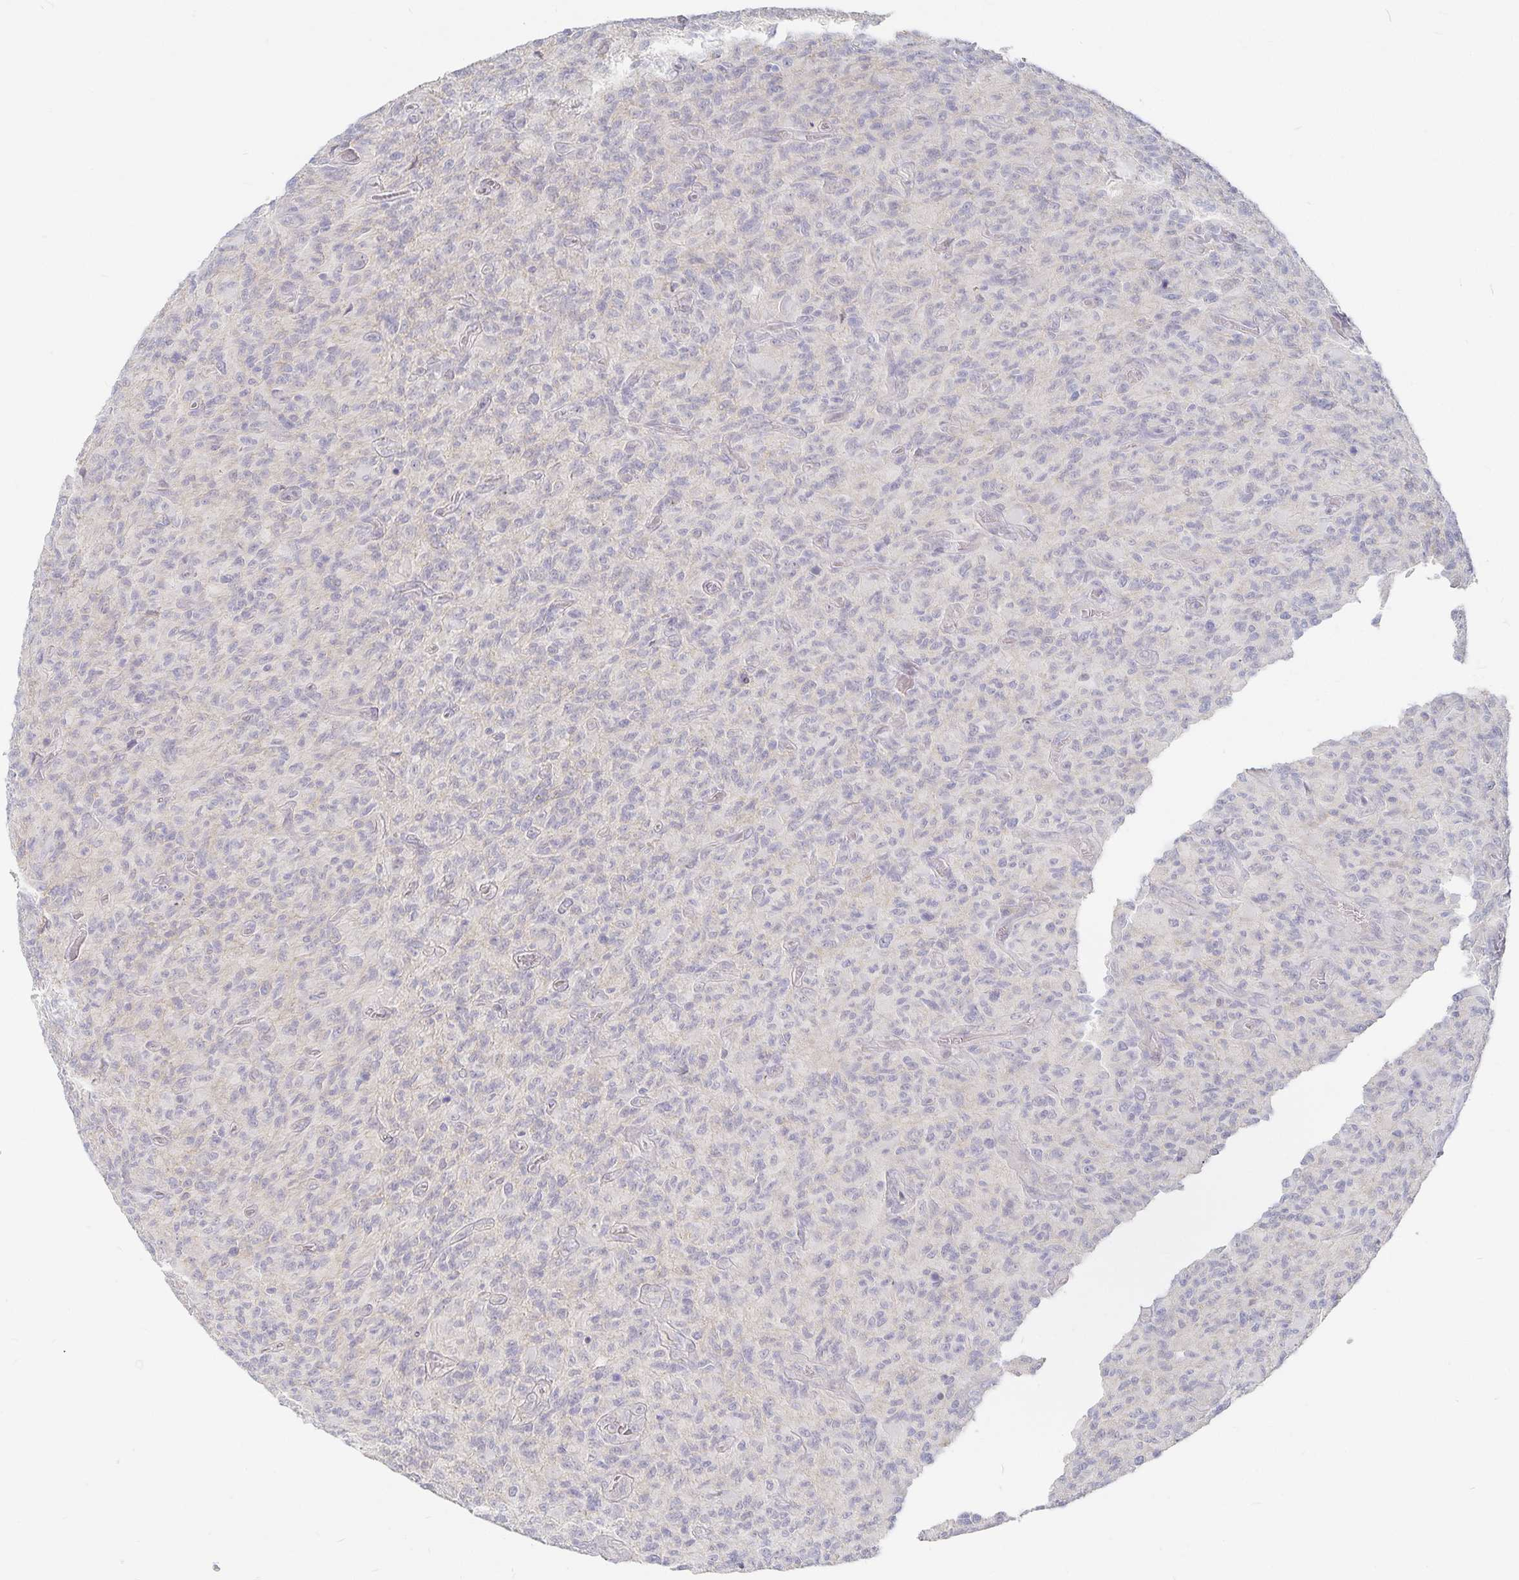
{"staining": {"intensity": "negative", "quantity": "none", "location": "none"}, "tissue": "glioma", "cell_type": "Tumor cells", "image_type": "cancer", "snomed": [{"axis": "morphology", "description": "Glioma, malignant, High grade"}, {"axis": "topography", "description": "Brain"}], "caption": "Immunohistochemical staining of glioma demonstrates no significant staining in tumor cells.", "gene": "DNAH9", "patient": {"sex": "male", "age": 61}}